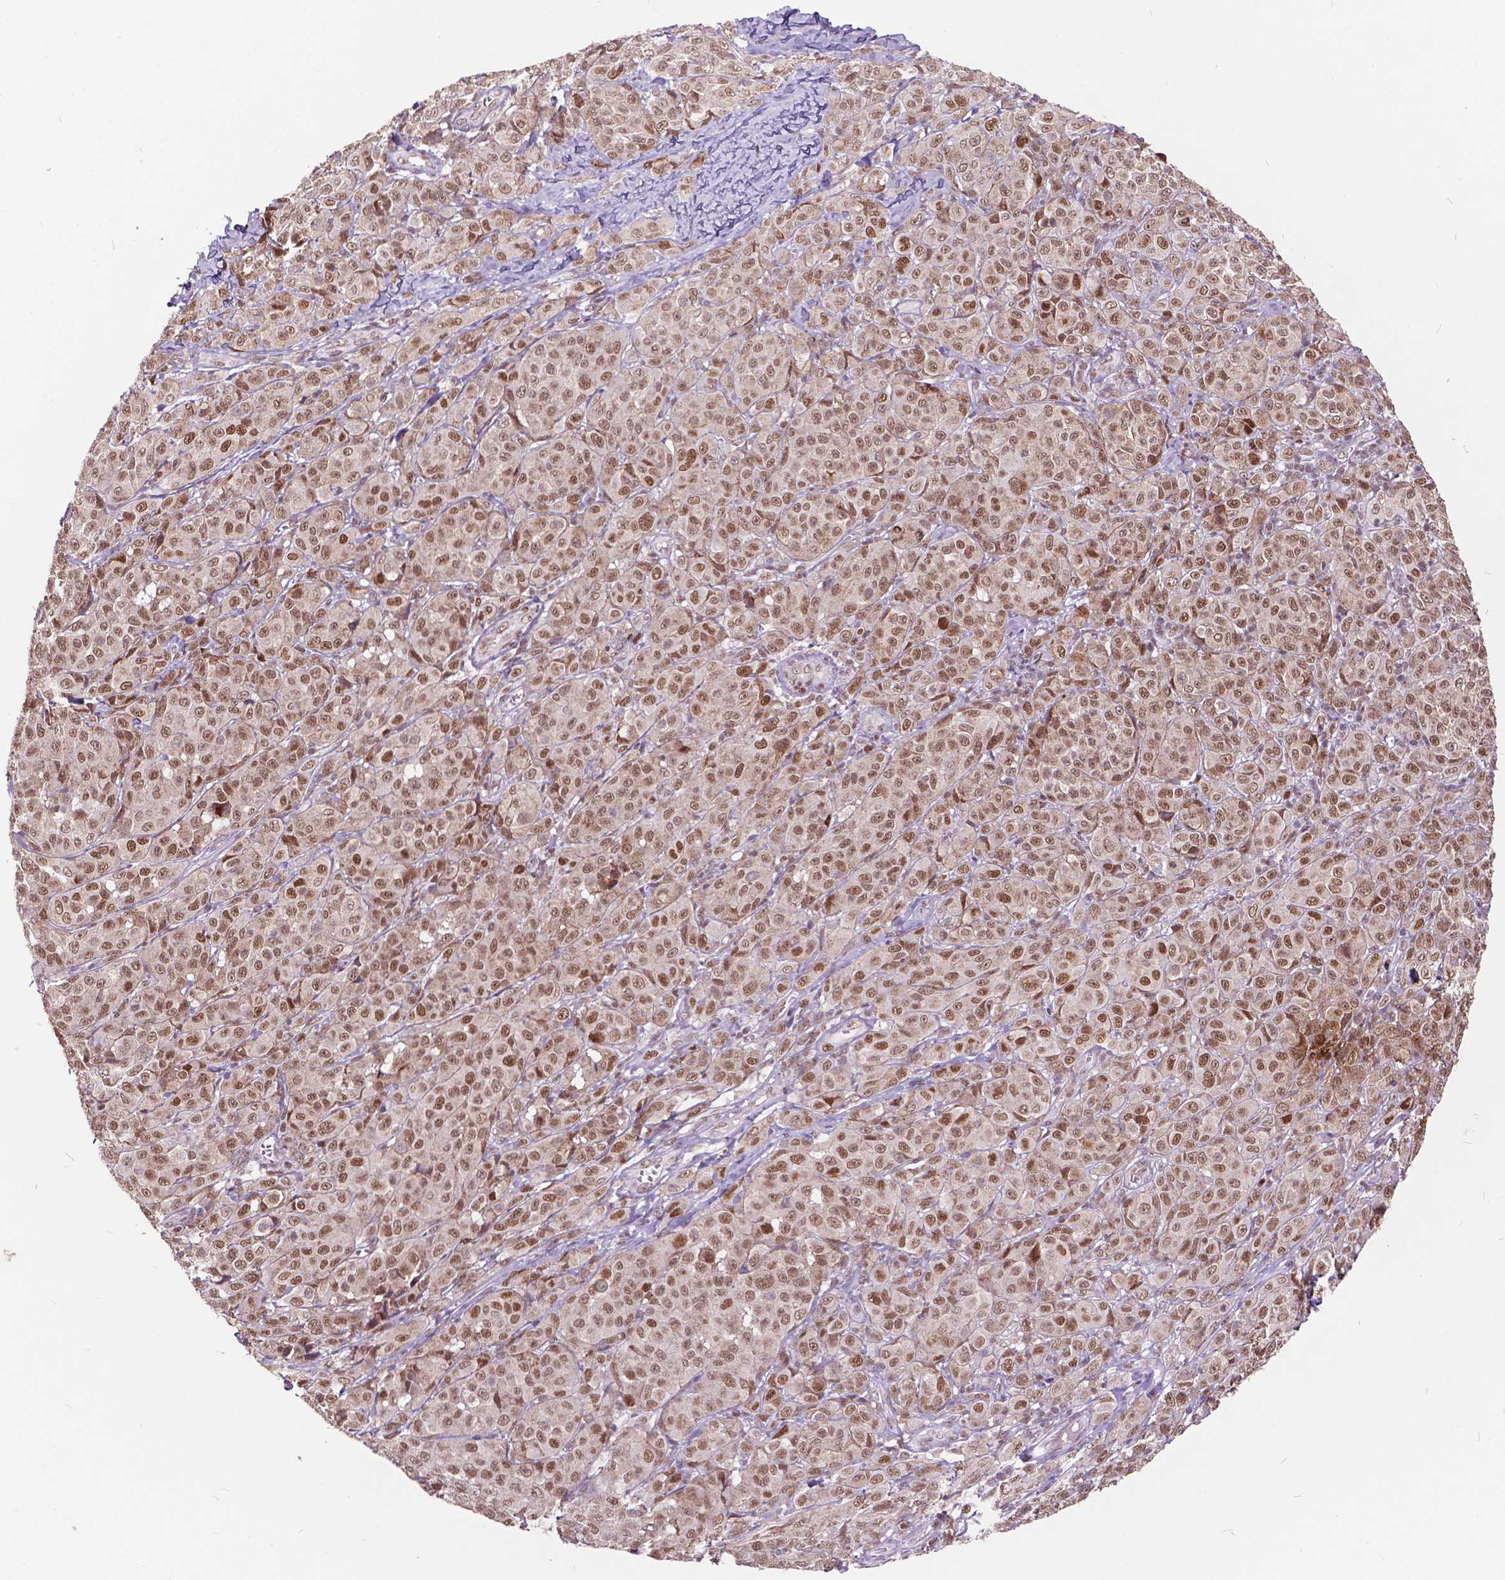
{"staining": {"intensity": "moderate", "quantity": ">75%", "location": "nuclear"}, "tissue": "melanoma", "cell_type": "Tumor cells", "image_type": "cancer", "snomed": [{"axis": "morphology", "description": "Malignant melanoma, NOS"}, {"axis": "topography", "description": "Skin"}], "caption": "Protein analysis of malignant melanoma tissue shows moderate nuclear positivity in about >75% of tumor cells.", "gene": "MSH2", "patient": {"sex": "male", "age": 89}}